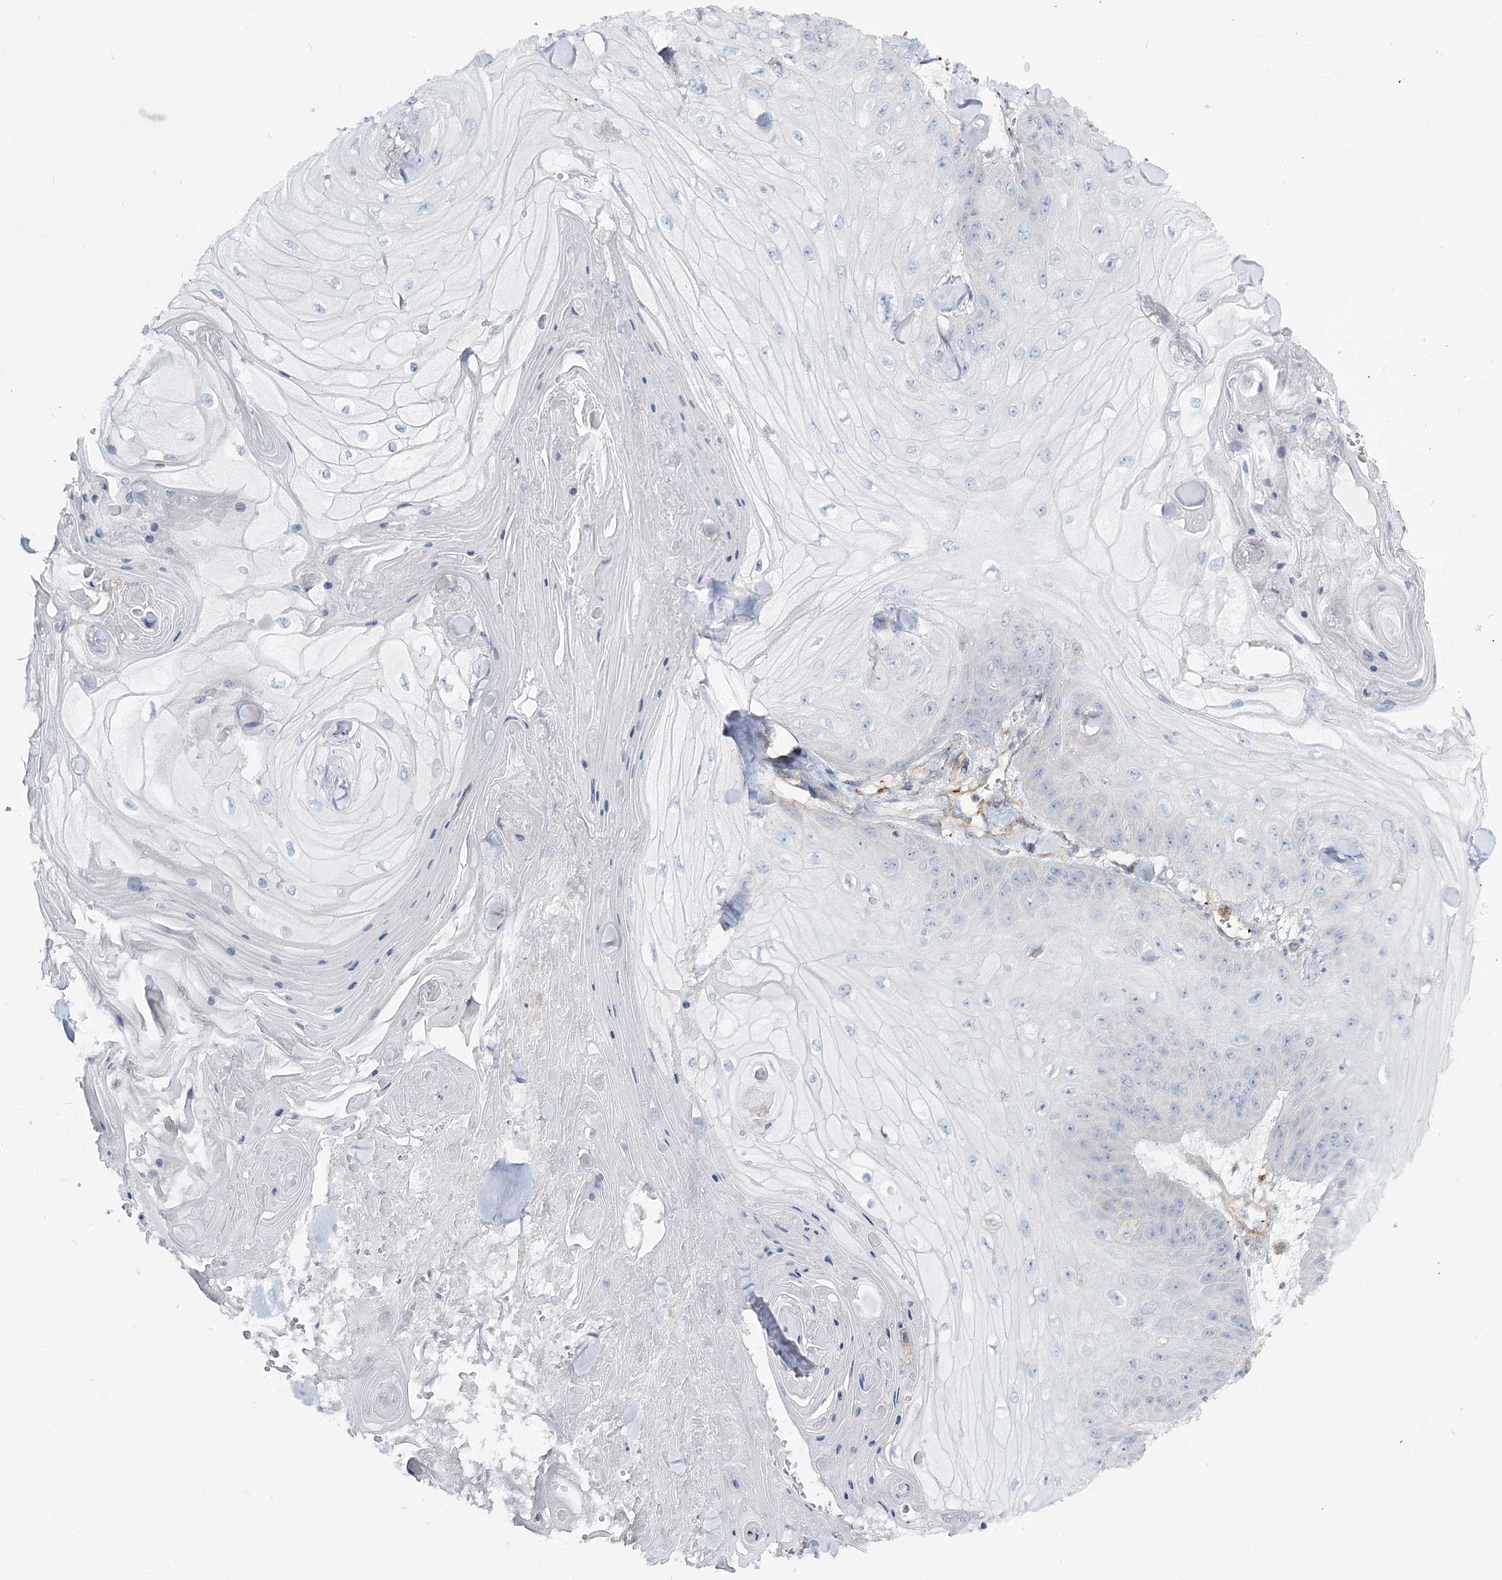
{"staining": {"intensity": "negative", "quantity": "none", "location": "none"}, "tissue": "skin cancer", "cell_type": "Tumor cells", "image_type": "cancer", "snomed": [{"axis": "morphology", "description": "Squamous cell carcinoma, NOS"}, {"axis": "topography", "description": "Skin"}], "caption": "Immunohistochemistry of skin cancer (squamous cell carcinoma) reveals no expression in tumor cells. Brightfield microscopy of immunohistochemistry stained with DAB (3,3'-diaminobenzidine) (brown) and hematoxylin (blue), captured at high magnification.", "gene": "CUEDC2", "patient": {"sex": "male", "age": 74}}